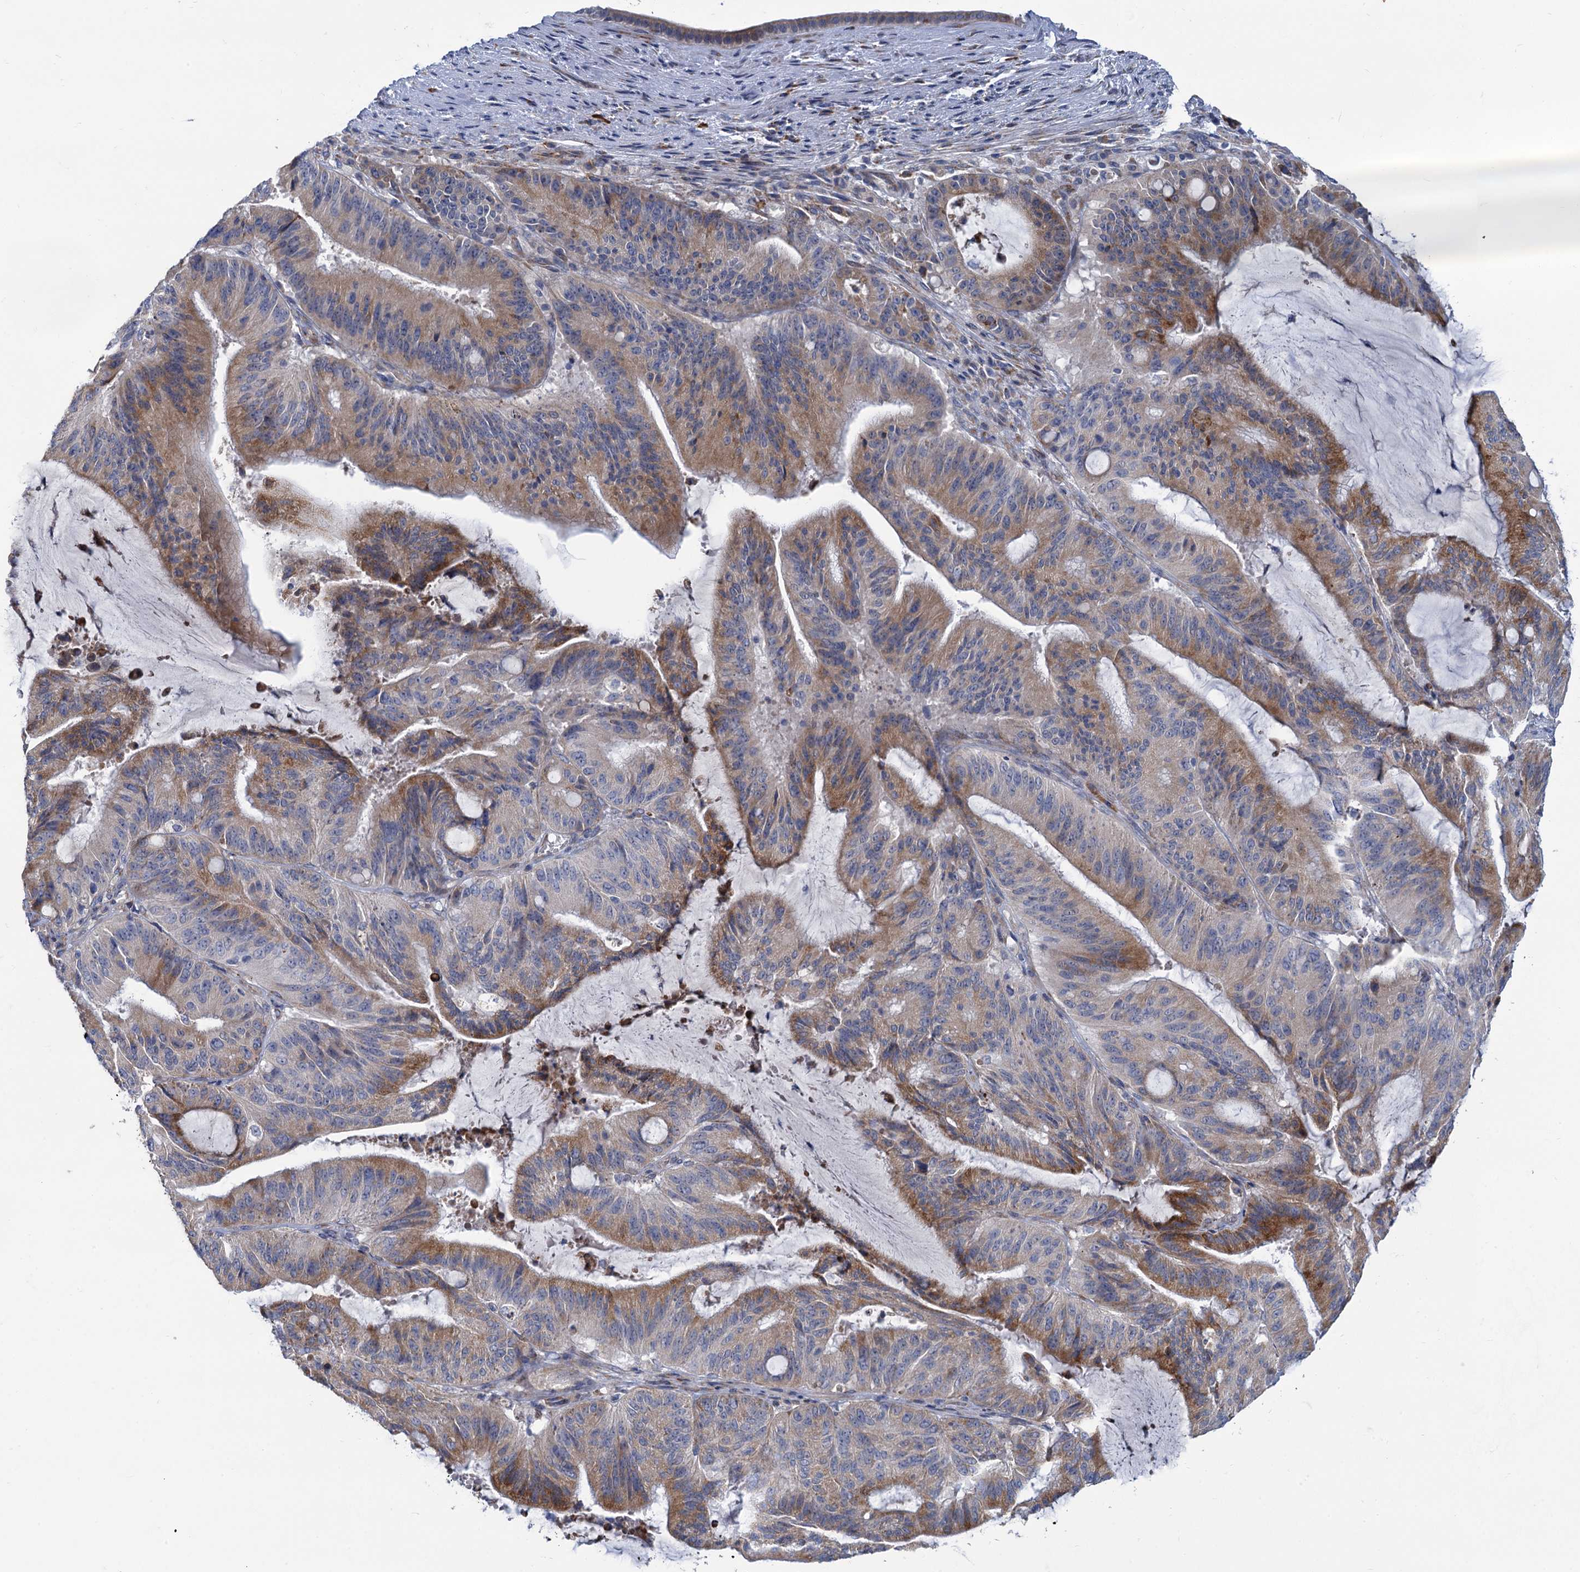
{"staining": {"intensity": "moderate", "quantity": "25%-75%", "location": "cytoplasmic/membranous"}, "tissue": "liver cancer", "cell_type": "Tumor cells", "image_type": "cancer", "snomed": [{"axis": "morphology", "description": "Normal tissue, NOS"}, {"axis": "morphology", "description": "Cholangiocarcinoma"}, {"axis": "topography", "description": "Liver"}, {"axis": "topography", "description": "Peripheral nerve tissue"}], "caption": "IHC of liver cholangiocarcinoma shows medium levels of moderate cytoplasmic/membranous expression in about 25%-75% of tumor cells.", "gene": "PRSS35", "patient": {"sex": "female", "age": 73}}